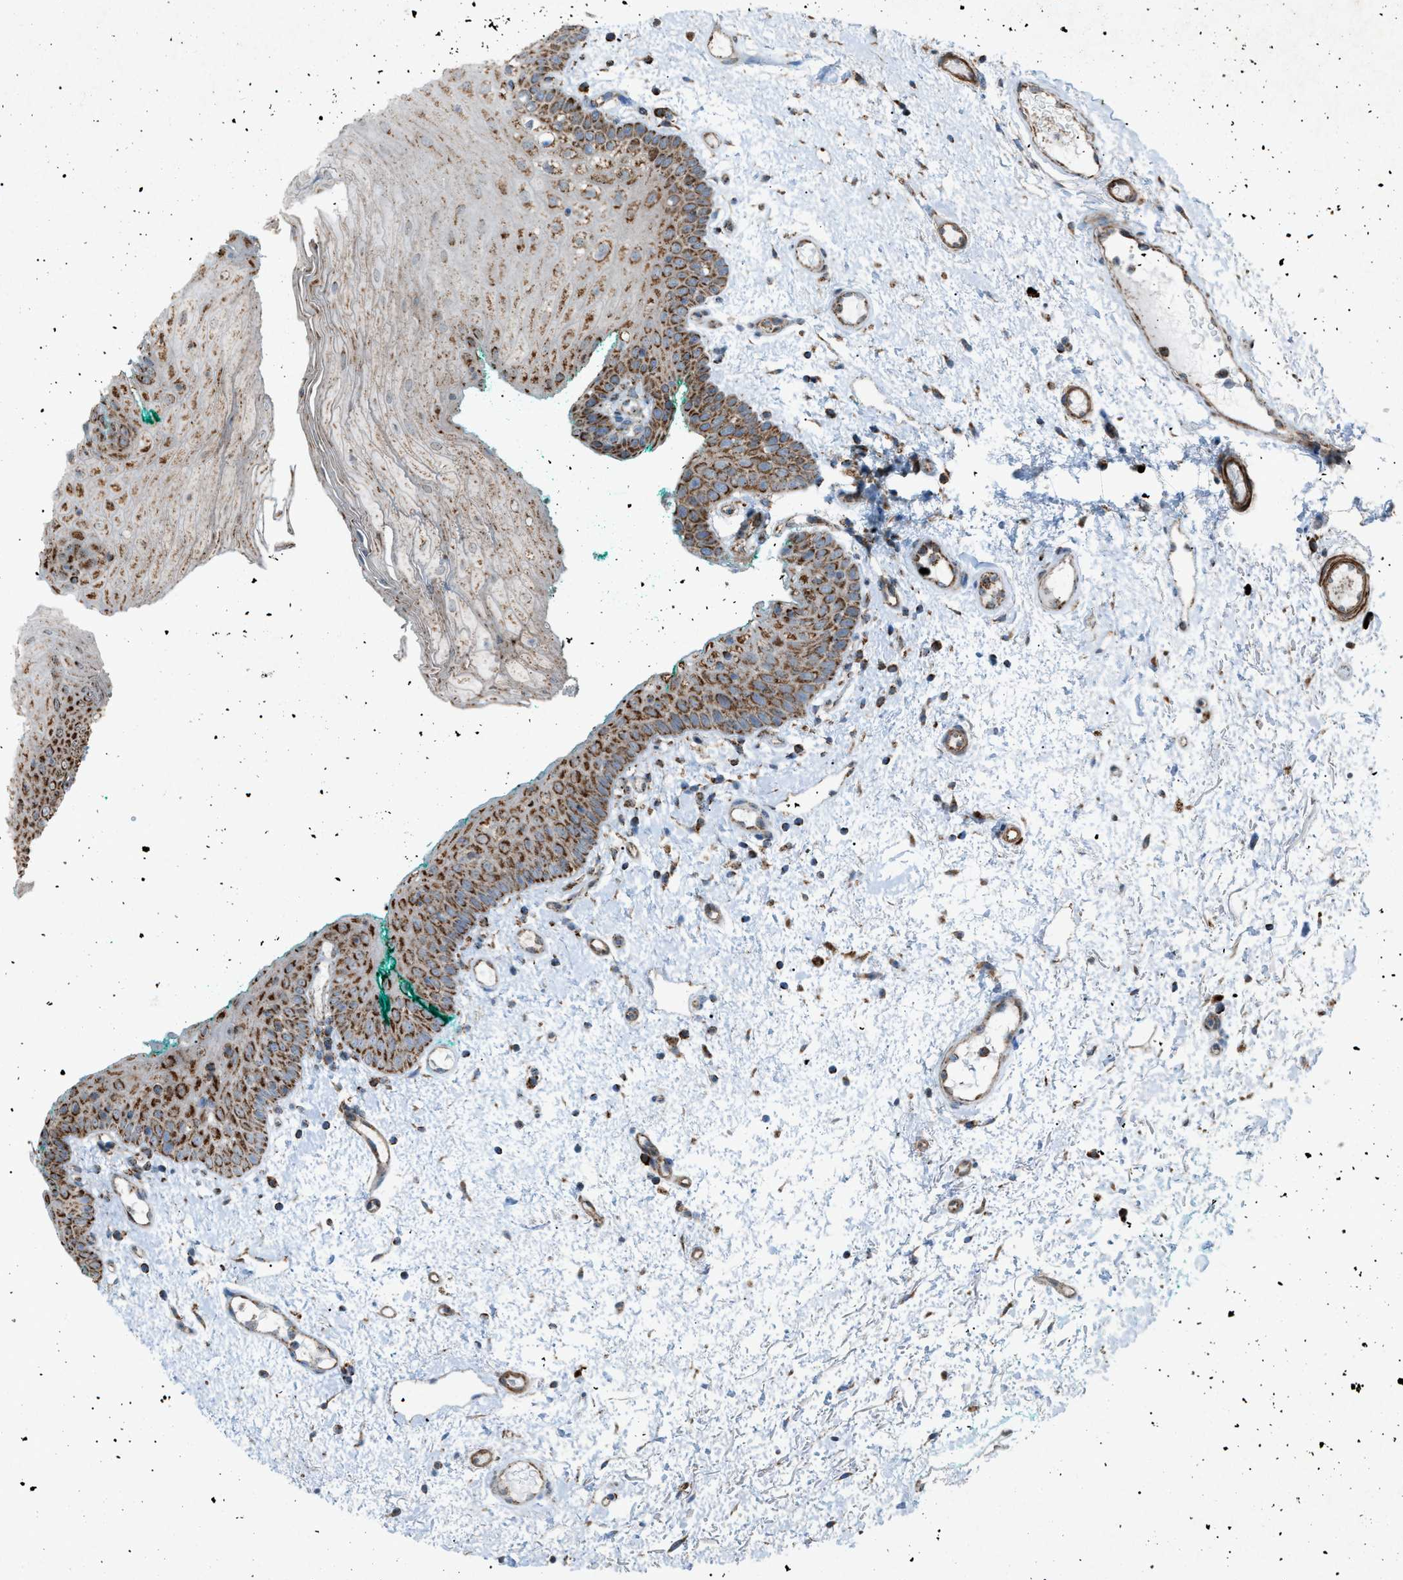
{"staining": {"intensity": "strong", "quantity": "25%-75%", "location": "cytoplasmic/membranous"}, "tissue": "oral mucosa", "cell_type": "Squamous epithelial cells", "image_type": "normal", "snomed": [{"axis": "morphology", "description": "Normal tissue, NOS"}, {"axis": "morphology", "description": "Squamous cell carcinoma, NOS"}, {"axis": "topography", "description": "Oral tissue"}, {"axis": "topography", "description": "Salivary gland"}, {"axis": "topography", "description": "Head-Neck"}], "caption": "Oral mucosa was stained to show a protein in brown. There is high levels of strong cytoplasmic/membranous positivity in approximately 25%-75% of squamous epithelial cells.", "gene": "C1GALT1C1", "patient": {"sex": "female", "age": 62}}